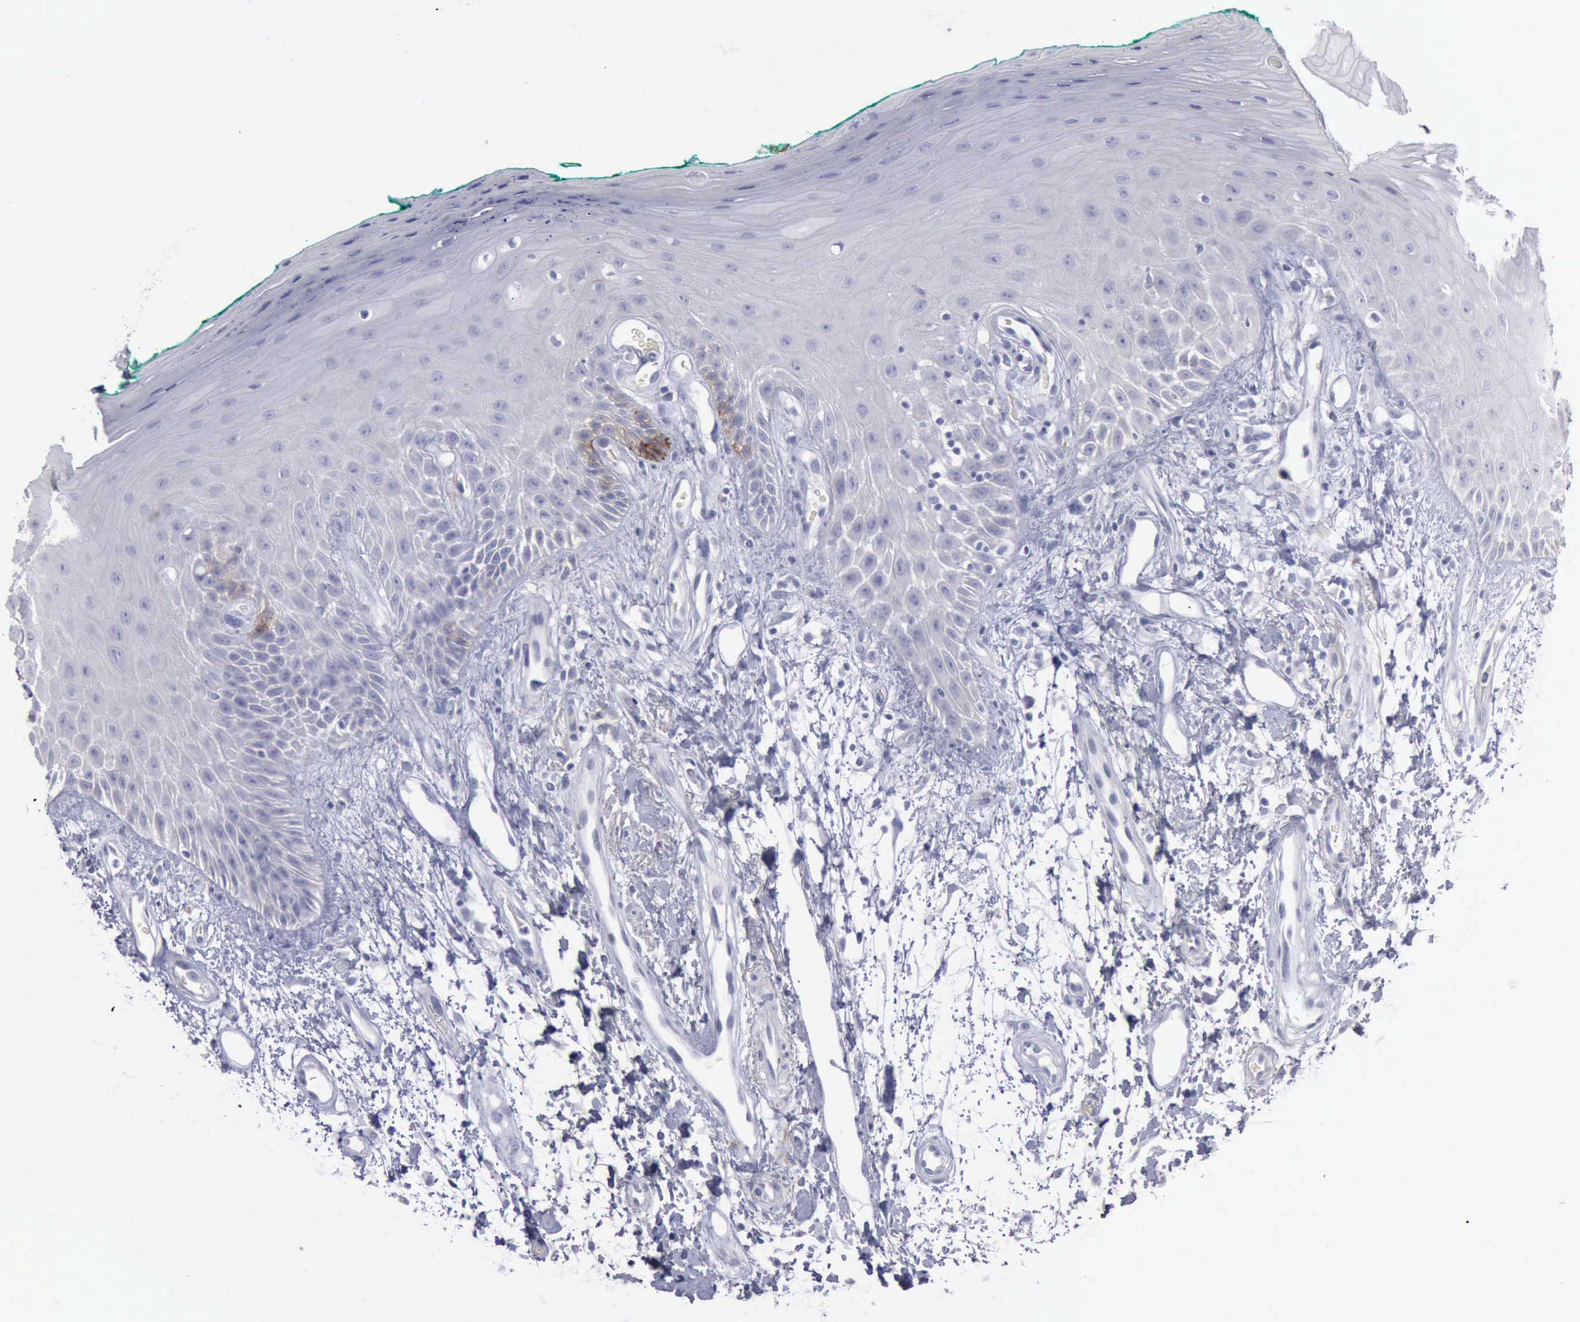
{"staining": {"intensity": "strong", "quantity": "<25%", "location": "cytoplasmic/membranous"}, "tissue": "oral mucosa", "cell_type": "Squamous epithelial cells", "image_type": "normal", "snomed": [{"axis": "morphology", "description": "Normal tissue, NOS"}, {"axis": "morphology", "description": "Squamous cell carcinoma, NOS"}, {"axis": "topography", "description": "Skeletal muscle"}, {"axis": "topography", "description": "Oral tissue"}, {"axis": "topography", "description": "Head-Neck"}], "caption": "A high-resolution micrograph shows IHC staining of unremarkable oral mucosa, which demonstrates strong cytoplasmic/membranous staining in approximately <25% of squamous epithelial cells.", "gene": "CDH2", "patient": {"sex": "female", "age": 84}}